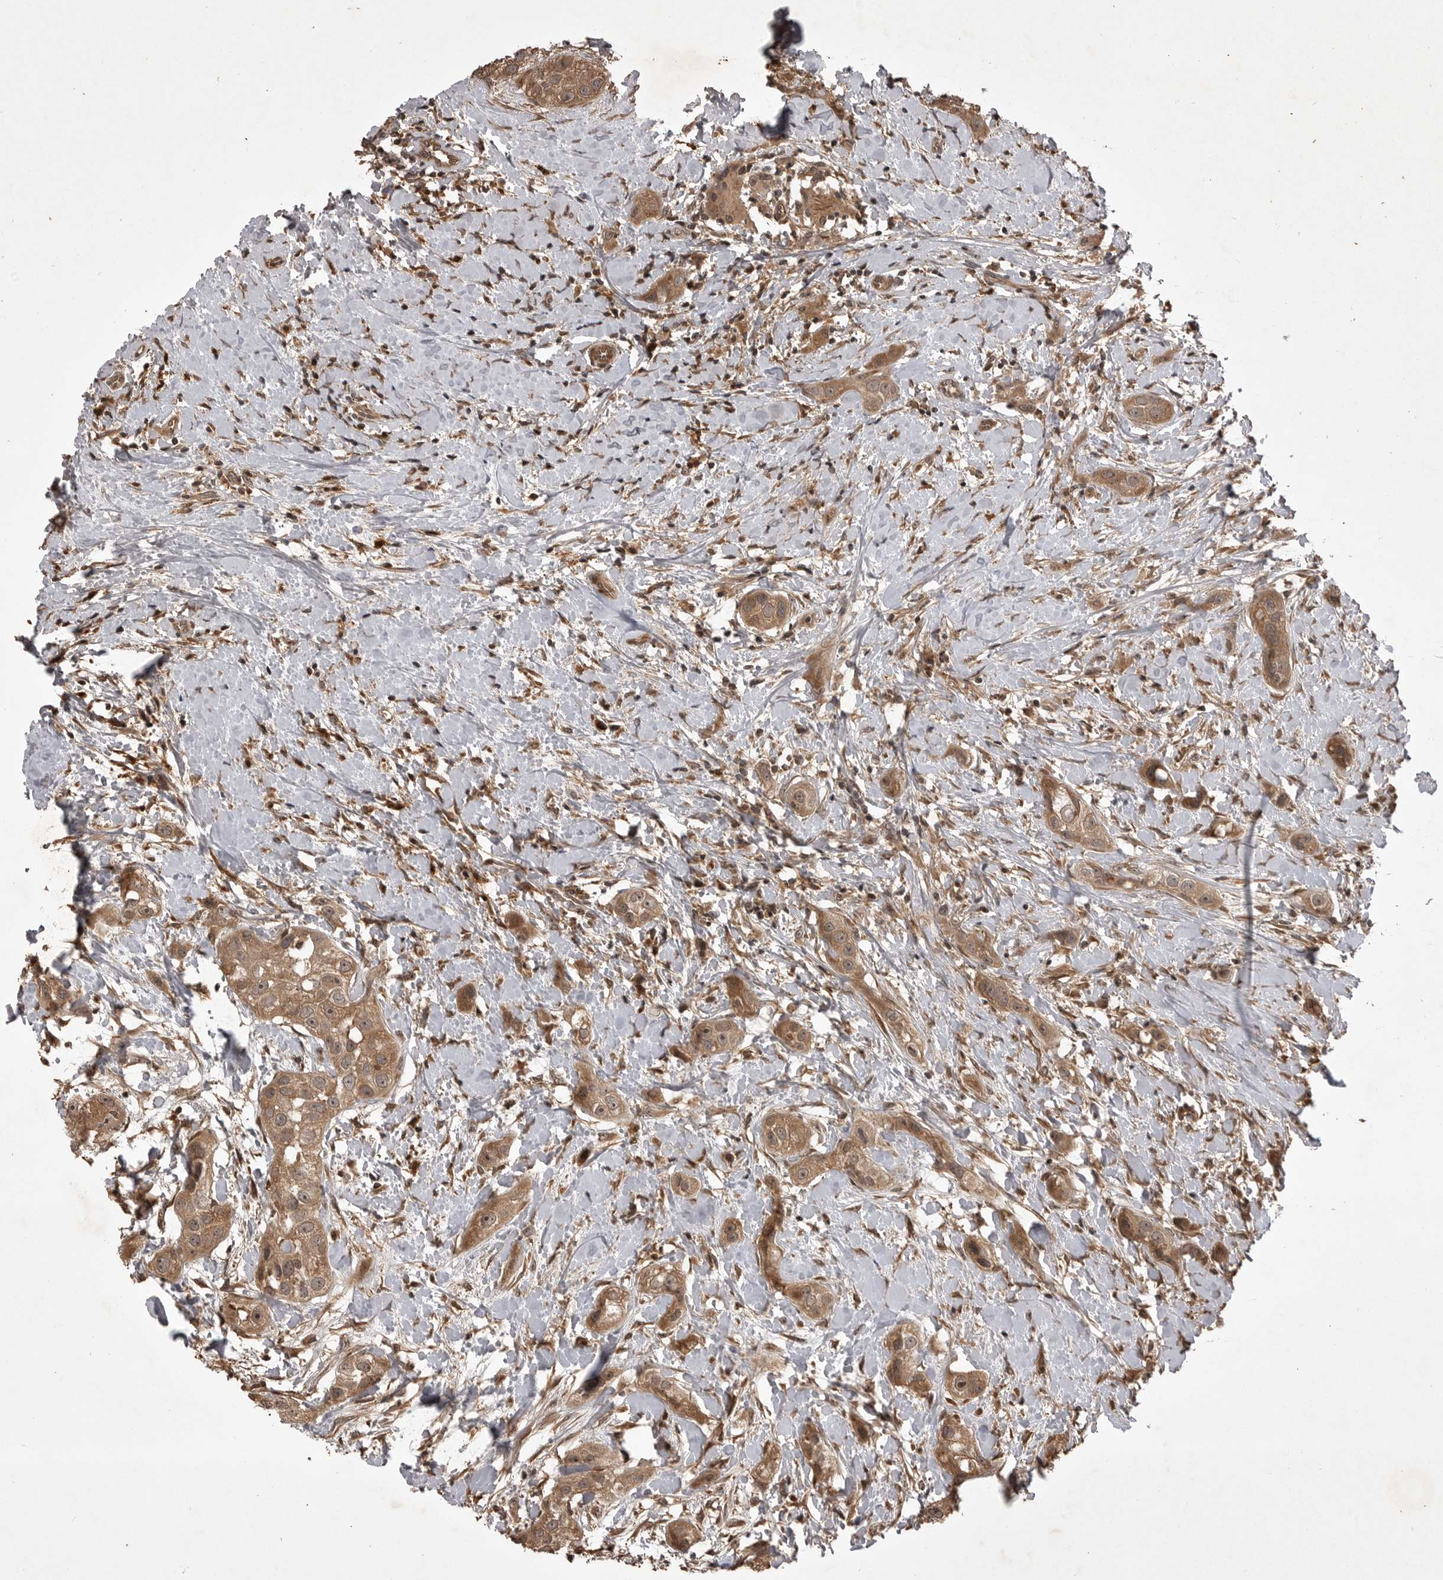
{"staining": {"intensity": "moderate", "quantity": ">75%", "location": "cytoplasmic/membranous,nuclear"}, "tissue": "head and neck cancer", "cell_type": "Tumor cells", "image_type": "cancer", "snomed": [{"axis": "morphology", "description": "Normal tissue, NOS"}, {"axis": "morphology", "description": "Squamous cell carcinoma, NOS"}, {"axis": "topography", "description": "Skeletal muscle"}, {"axis": "topography", "description": "Head-Neck"}], "caption": "About >75% of tumor cells in head and neck cancer (squamous cell carcinoma) display moderate cytoplasmic/membranous and nuclear protein positivity as visualized by brown immunohistochemical staining.", "gene": "AKAP7", "patient": {"sex": "male", "age": 51}}